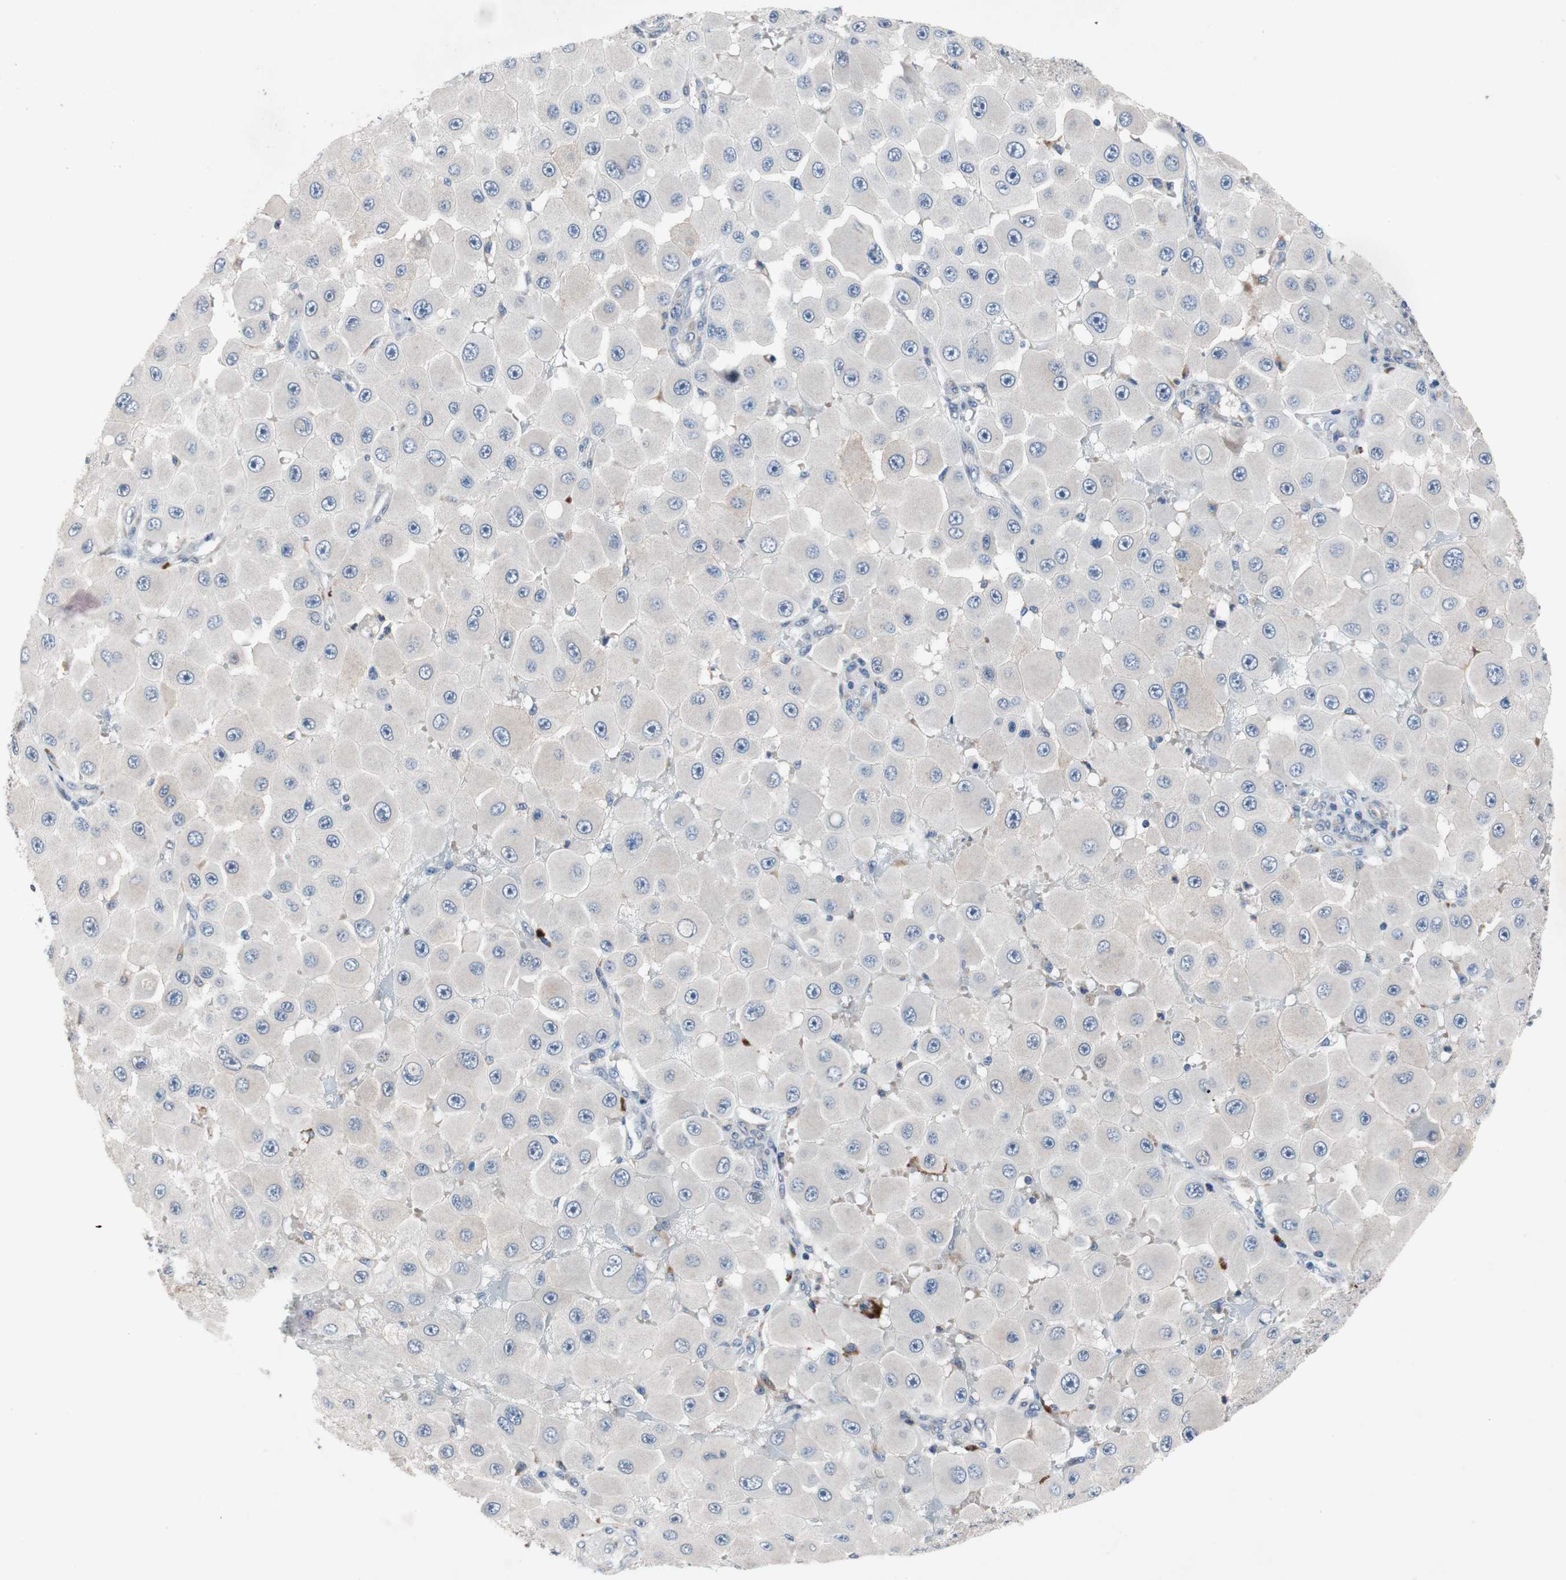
{"staining": {"intensity": "negative", "quantity": "none", "location": "none"}, "tissue": "melanoma", "cell_type": "Tumor cells", "image_type": "cancer", "snomed": [{"axis": "morphology", "description": "Malignant melanoma, NOS"}, {"axis": "topography", "description": "Skin"}], "caption": "The micrograph reveals no staining of tumor cells in malignant melanoma. The staining is performed using DAB (3,3'-diaminobenzidine) brown chromogen with nuclei counter-stained in using hematoxylin.", "gene": "MUTYH", "patient": {"sex": "female", "age": 81}}